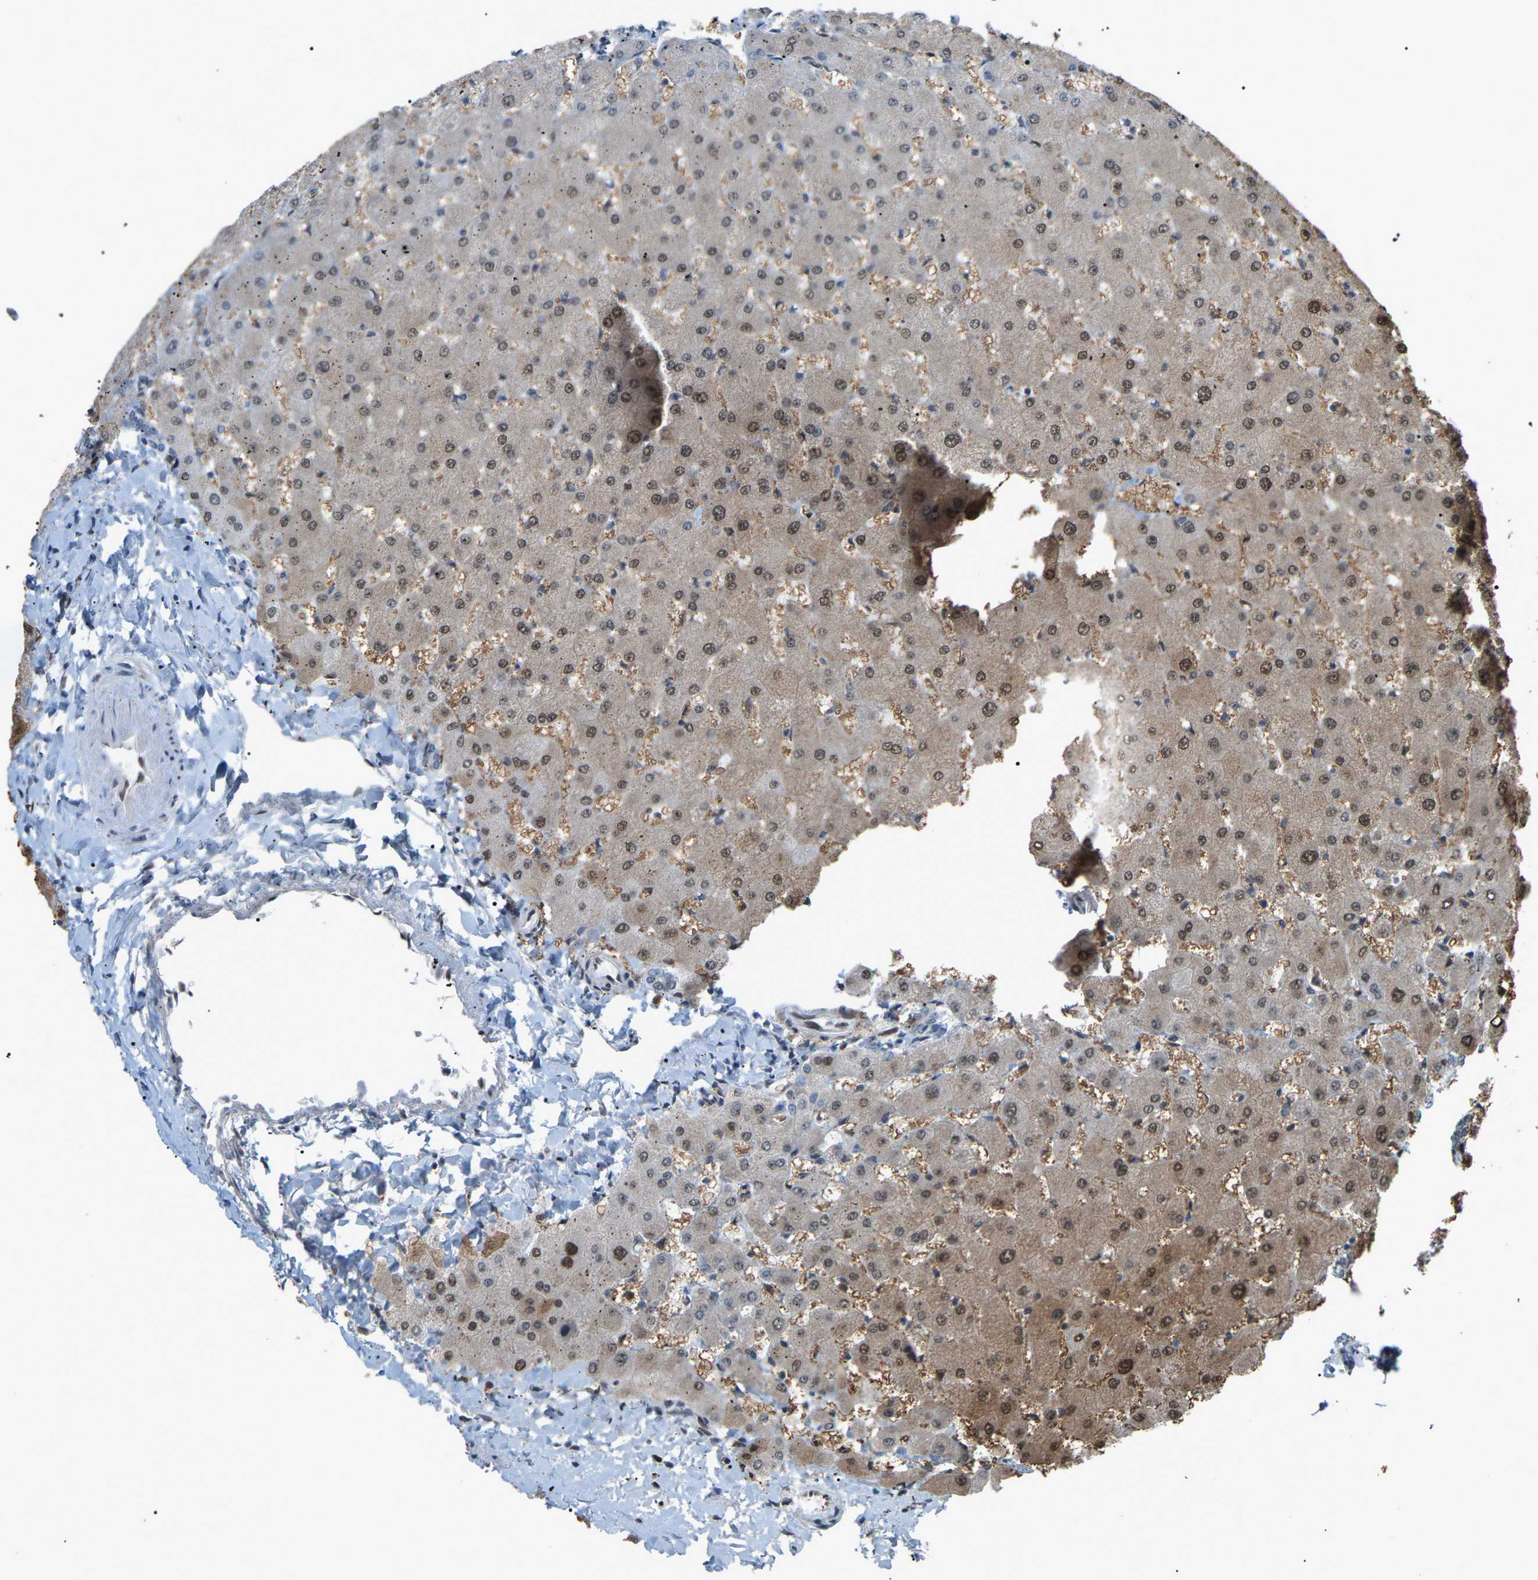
{"staining": {"intensity": "weak", "quantity": "<25%", "location": "cytoplasmic/membranous"}, "tissue": "liver", "cell_type": "Cholangiocytes", "image_type": "normal", "snomed": [{"axis": "morphology", "description": "Normal tissue, NOS"}, {"axis": "topography", "description": "Liver"}], "caption": "Immunohistochemical staining of normal human liver reveals no significant staining in cholangiocytes. (Immunohistochemistry (ihc), brightfield microscopy, high magnification).", "gene": "CROT", "patient": {"sex": "female", "age": 63}}